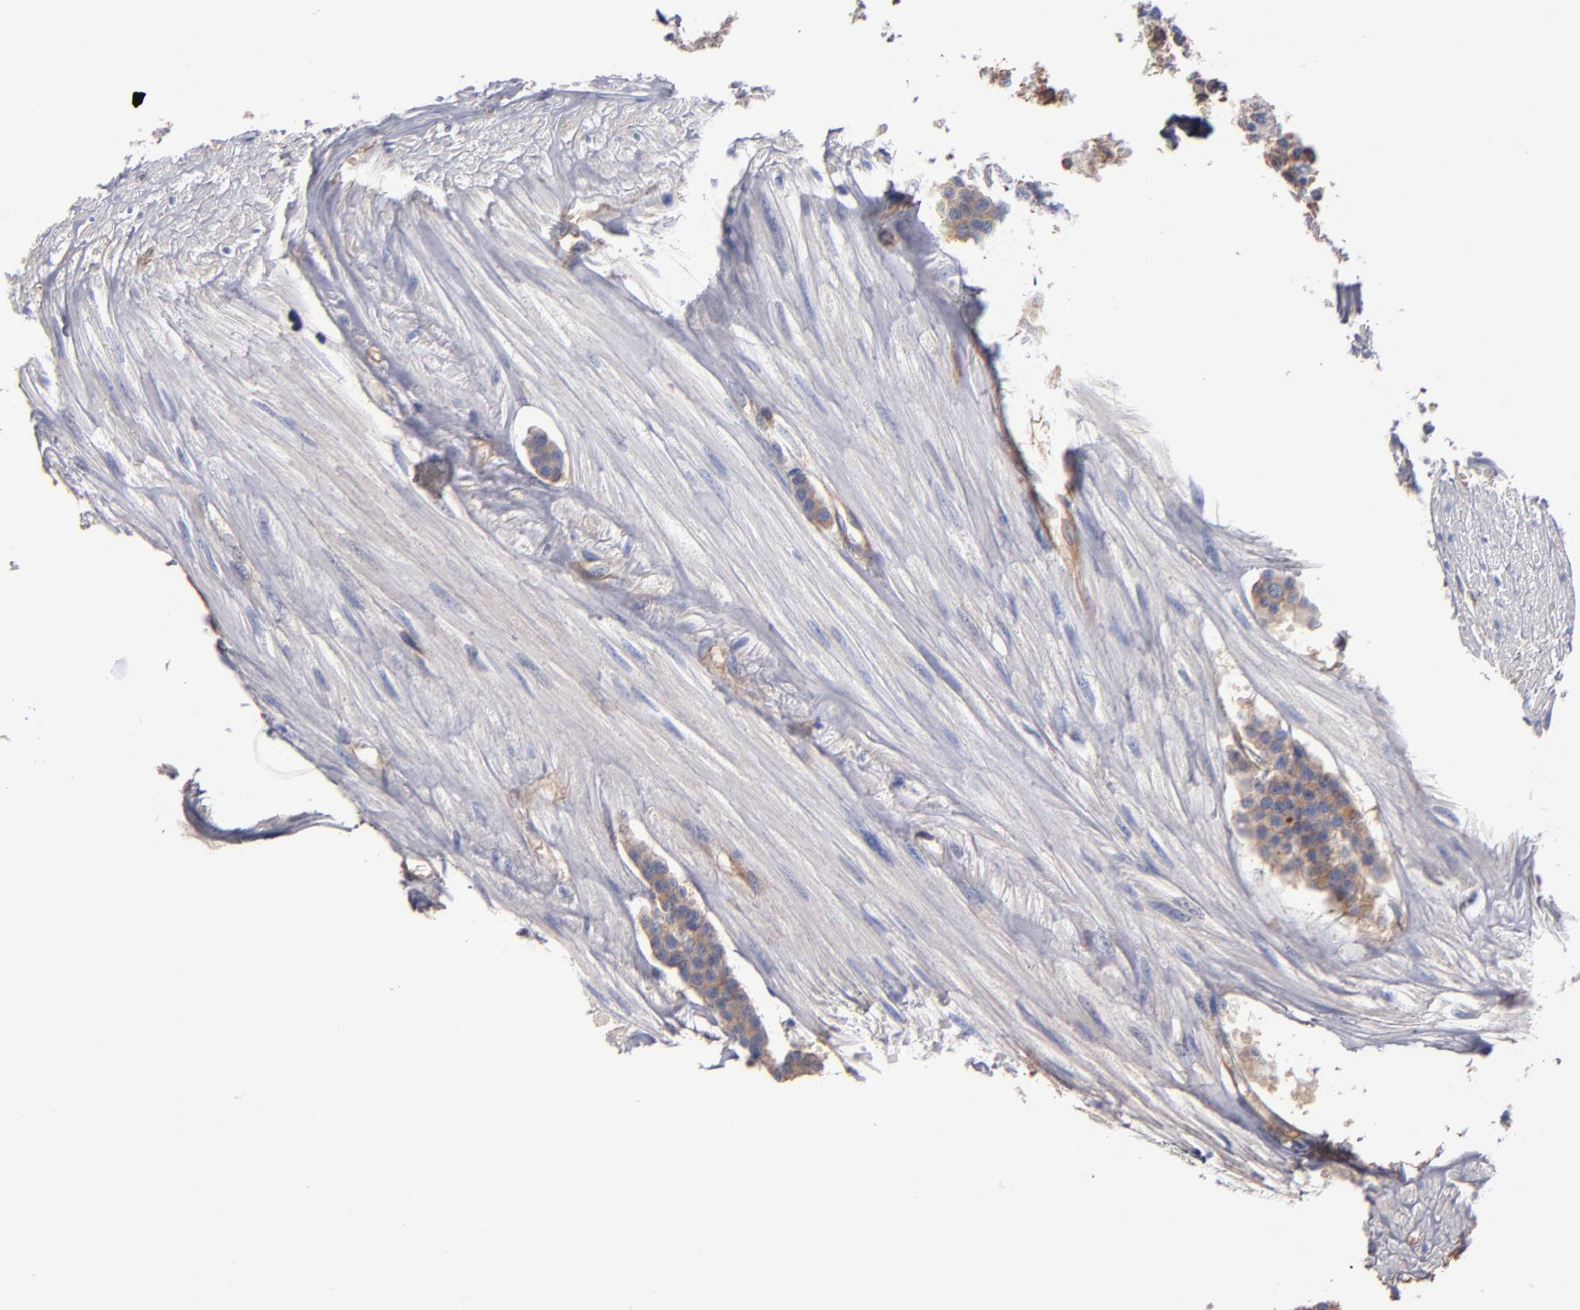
{"staining": {"intensity": "weak", "quantity": ">75%", "location": "cytoplasmic/membranous"}, "tissue": "carcinoid", "cell_type": "Tumor cells", "image_type": "cancer", "snomed": [{"axis": "morphology", "description": "Carcinoid, malignant, NOS"}, {"axis": "topography", "description": "Small intestine"}], "caption": "Malignant carcinoid stained for a protein demonstrates weak cytoplasmic/membranous positivity in tumor cells.", "gene": "ESYT2", "patient": {"sex": "male", "age": 60}}